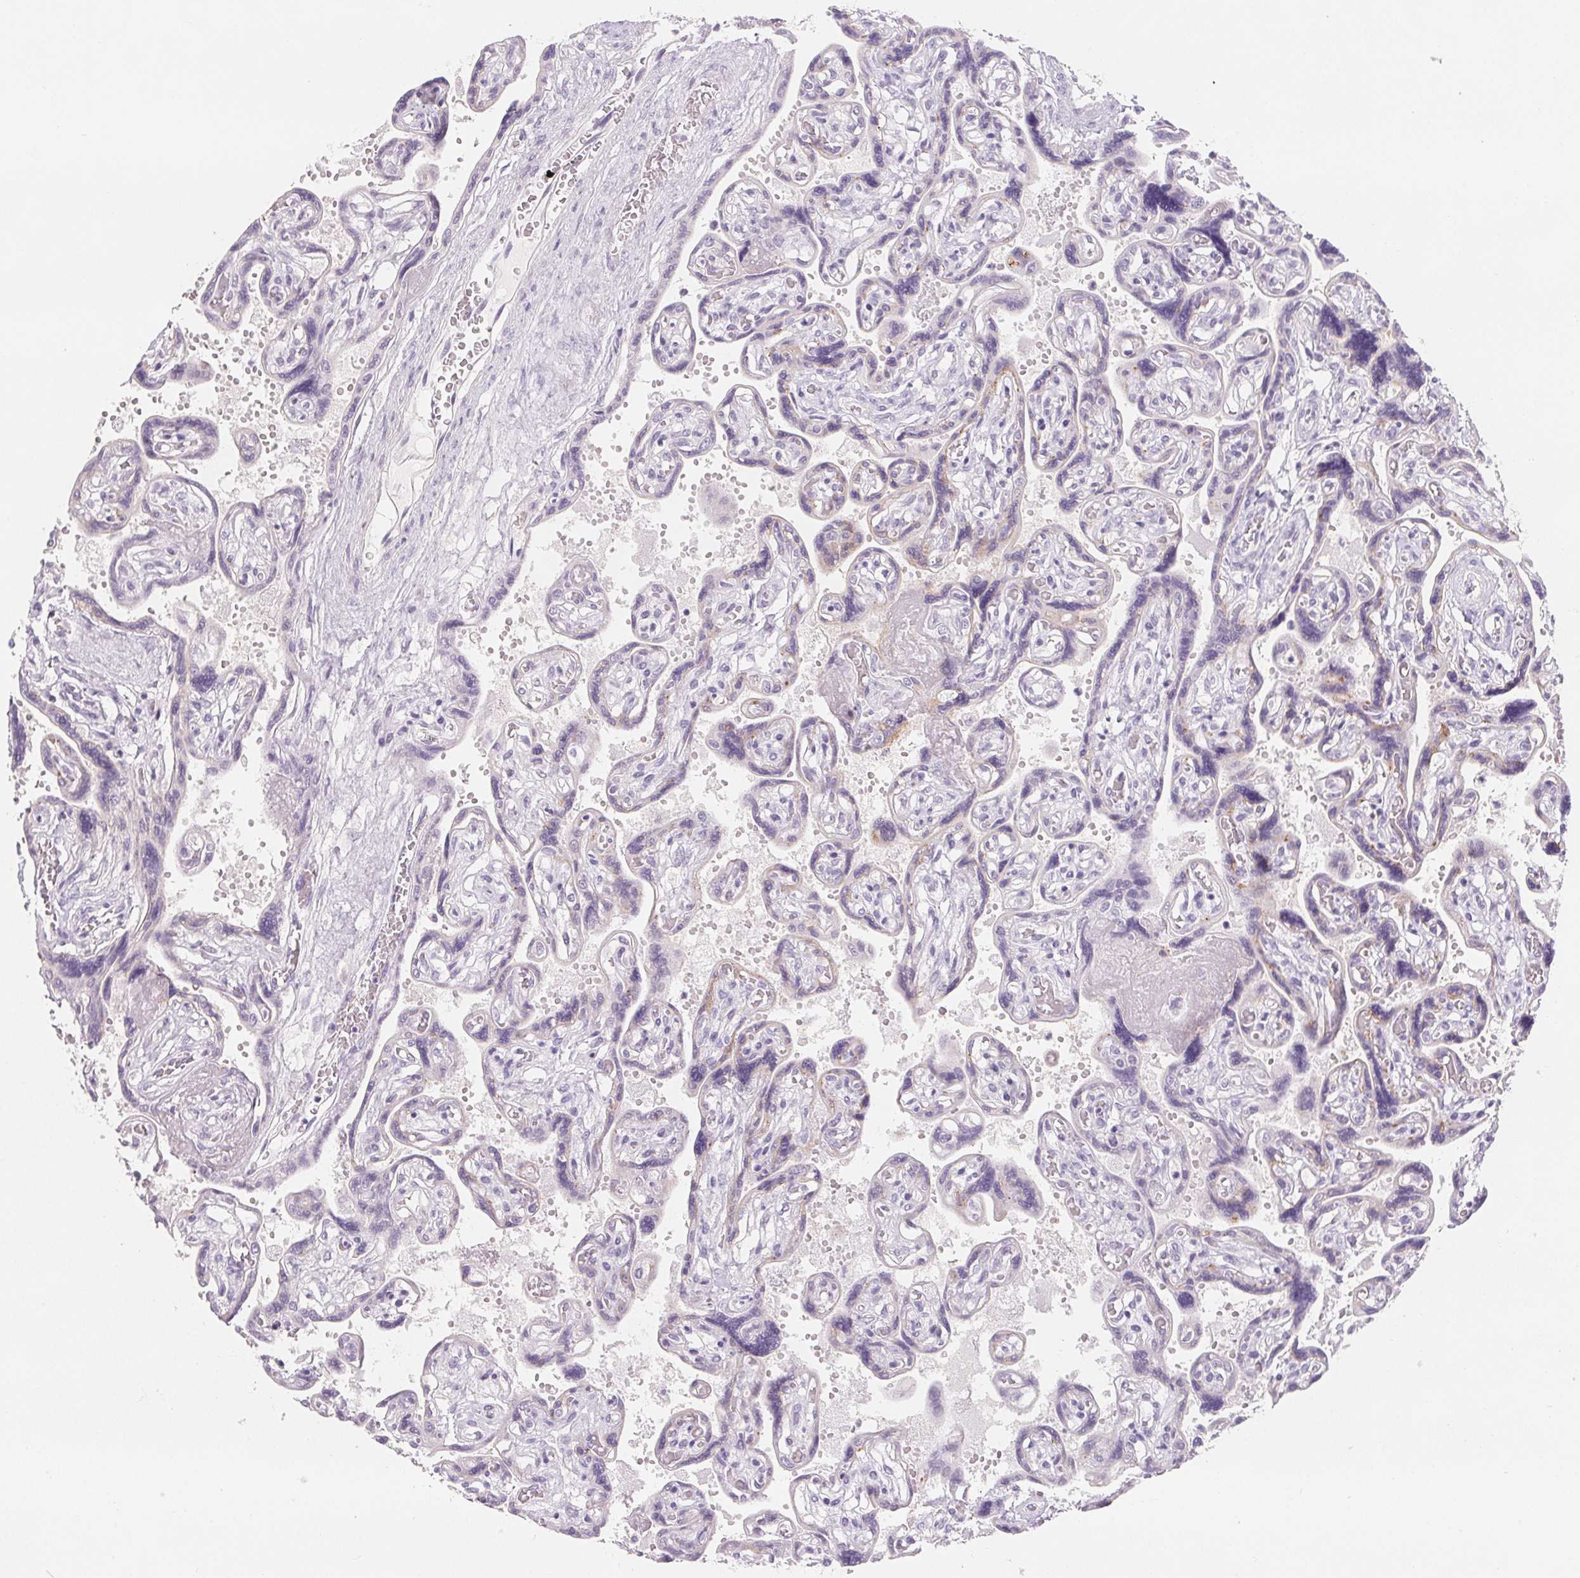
{"staining": {"intensity": "negative", "quantity": "none", "location": "none"}, "tissue": "placenta", "cell_type": "Decidual cells", "image_type": "normal", "snomed": [{"axis": "morphology", "description": "Normal tissue, NOS"}, {"axis": "topography", "description": "Placenta"}], "caption": "A high-resolution micrograph shows immunohistochemistry (IHC) staining of benign placenta, which displays no significant staining in decidual cells.", "gene": "CD69", "patient": {"sex": "female", "age": 32}}